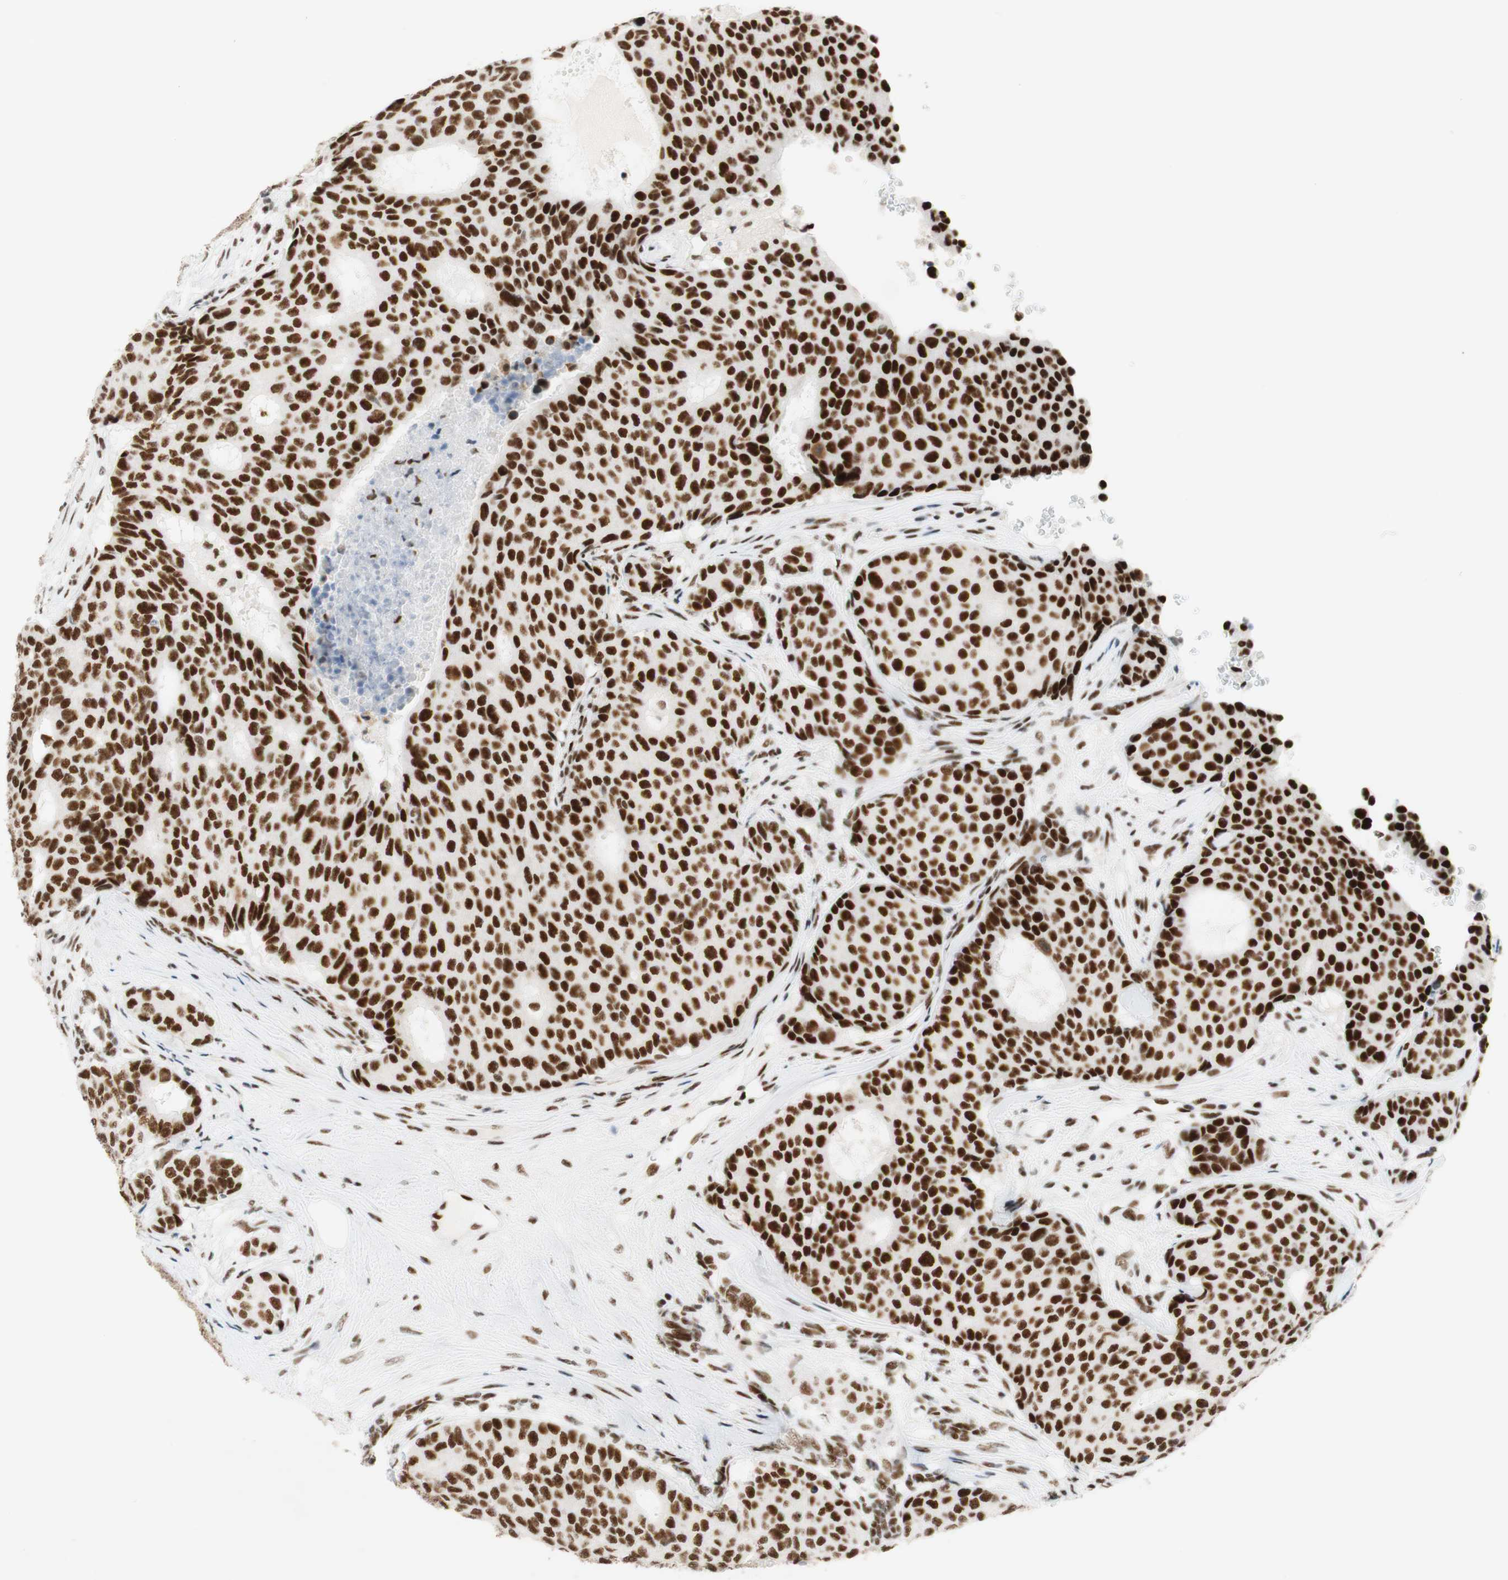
{"staining": {"intensity": "strong", "quantity": ">75%", "location": "nuclear"}, "tissue": "breast cancer", "cell_type": "Tumor cells", "image_type": "cancer", "snomed": [{"axis": "morphology", "description": "Duct carcinoma"}, {"axis": "topography", "description": "Breast"}], "caption": "This micrograph exhibits immunohistochemistry (IHC) staining of breast cancer, with high strong nuclear staining in approximately >75% of tumor cells.", "gene": "RNF20", "patient": {"sex": "female", "age": 75}}